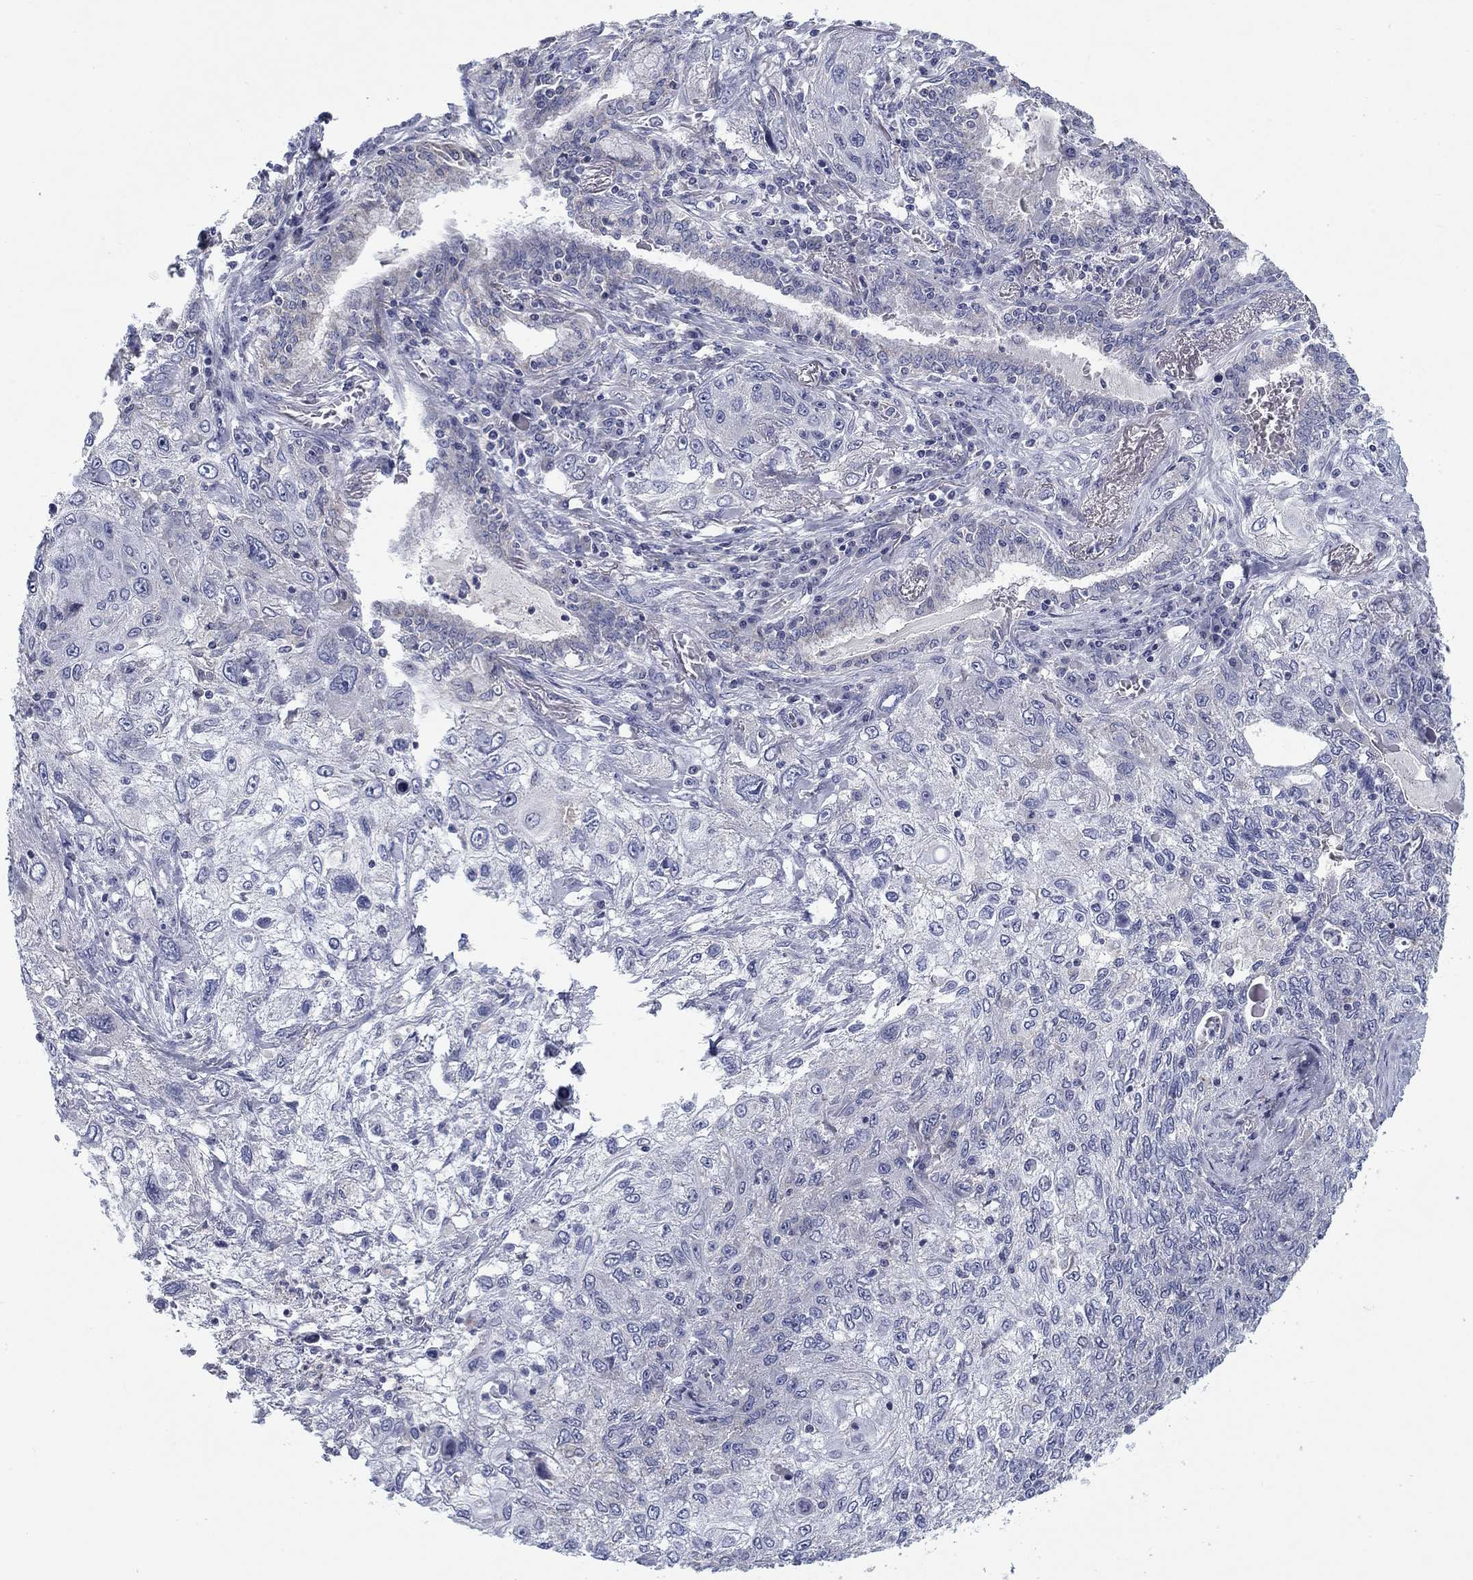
{"staining": {"intensity": "negative", "quantity": "none", "location": "none"}, "tissue": "lung cancer", "cell_type": "Tumor cells", "image_type": "cancer", "snomed": [{"axis": "morphology", "description": "Squamous cell carcinoma, NOS"}, {"axis": "topography", "description": "Lung"}], "caption": "This is an IHC histopathology image of human lung squamous cell carcinoma. There is no expression in tumor cells.", "gene": "FRK", "patient": {"sex": "female", "age": 69}}